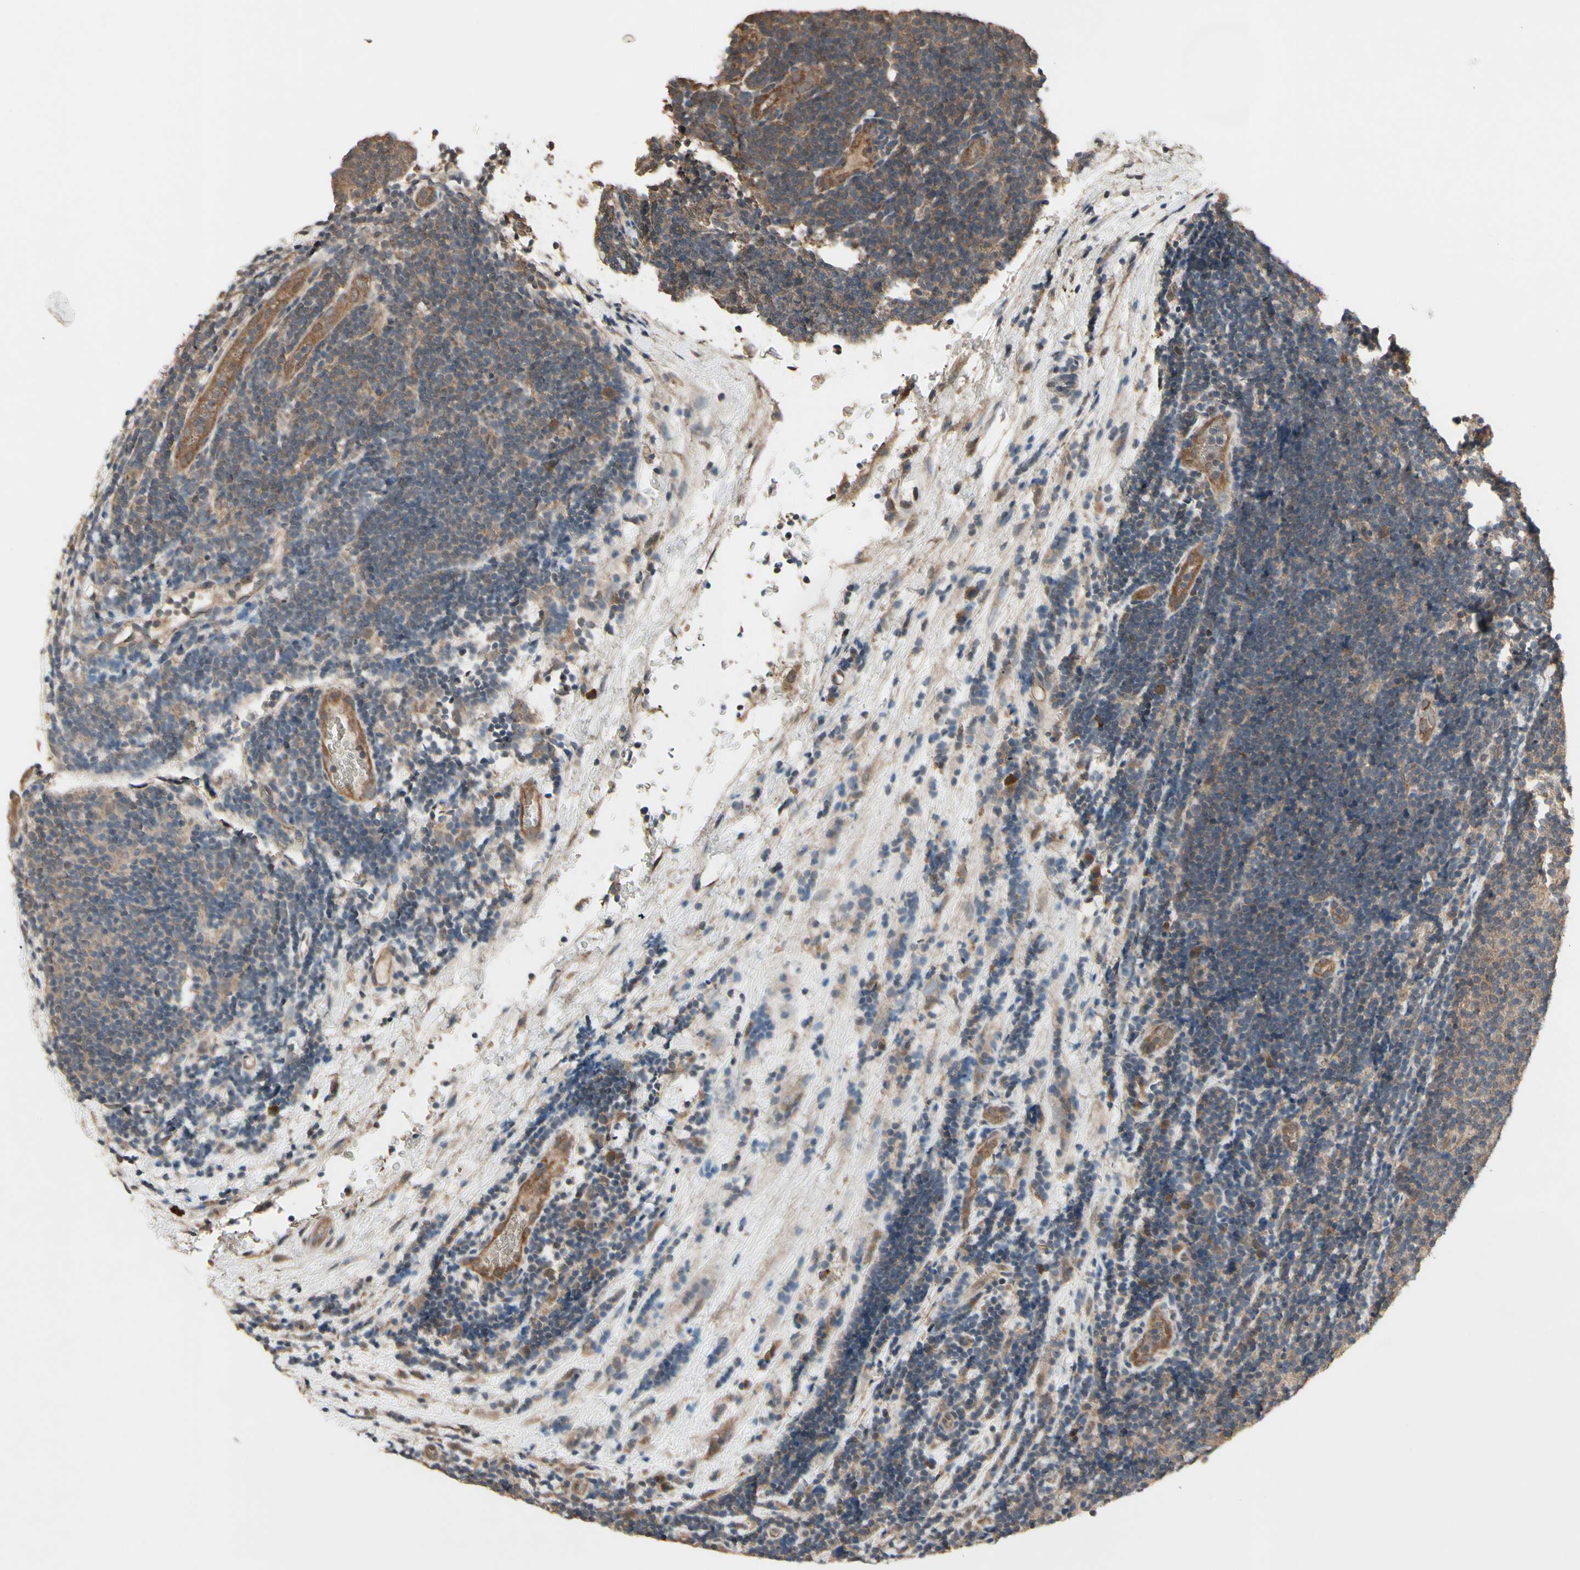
{"staining": {"intensity": "weak", "quantity": ">75%", "location": "cytoplasmic/membranous"}, "tissue": "lymphoma", "cell_type": "Tumor cells", "image_type": "cancer", "snomed": [{"axis": "morphology", "description": "Malignant lymphoma, non-Hodgkin's type, Low grade"}, {"axis": "topography", "description": "Lymph node"}], "caption": "Immunohistochemistry (IHC) (DAB (3,3'-diaminobenzidine)) staining of human low-grade malignant lymphoma, non-Hodgkin's type displays weak cytoplasmic/membranous protein positivity in approximately >75% of tumor cells.", "gene": "PNPLA7", "patient": {"sex": "male", "age": 83}}